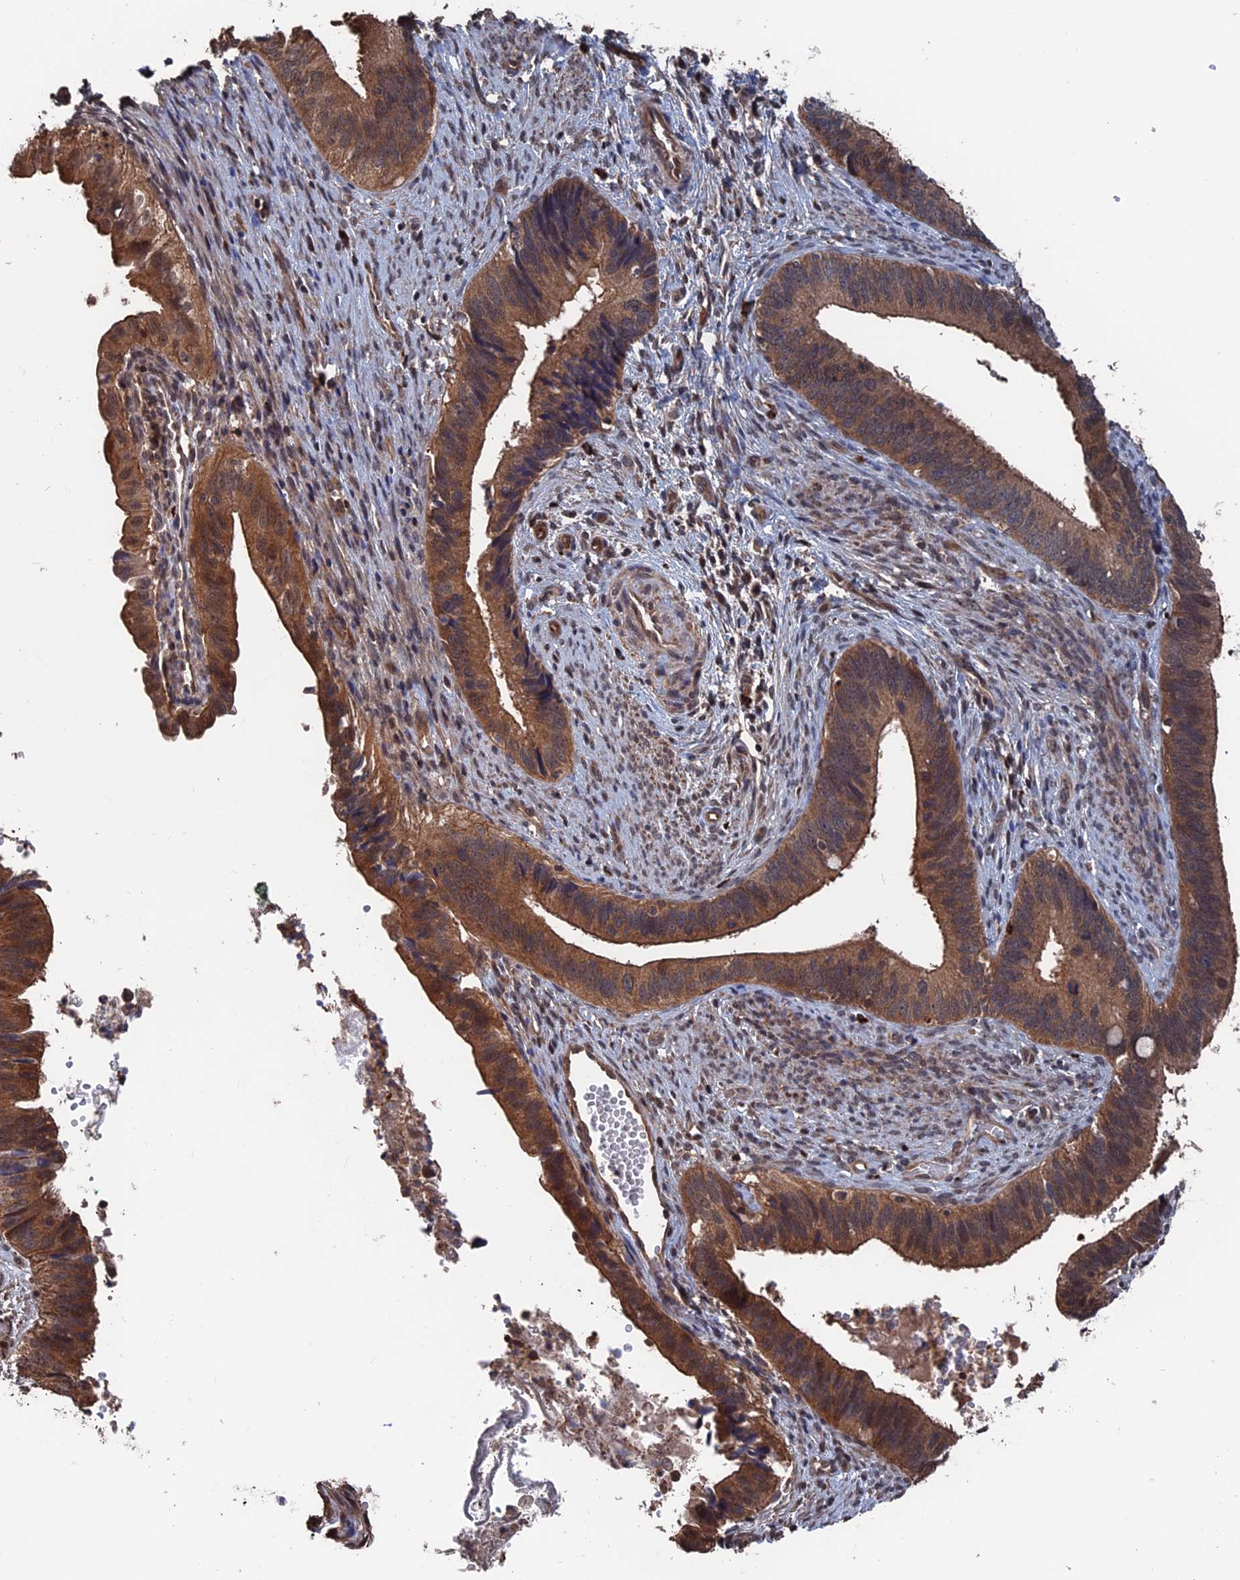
{"staining": {"intensity": "moderate", "quantity": ">75%", "location": "cytoplasmic/membranous"}, "tissue": "cervical cancer", "cell_type": "Tumor cells", "image_type": "cancer", "snomed": [{"axis": "morphology", "description": "Adenocarcinoma, NOS"}, {"axis": "topography", "description": "Cervix"}], "caption": "Protein expression analysis of human cervical cancer reveals moderate cytoplasmic/membranous staining in approximately >75% of tumor cells.", "gene": "PDE12", "patient": {"sex": "female", "age": 42}}